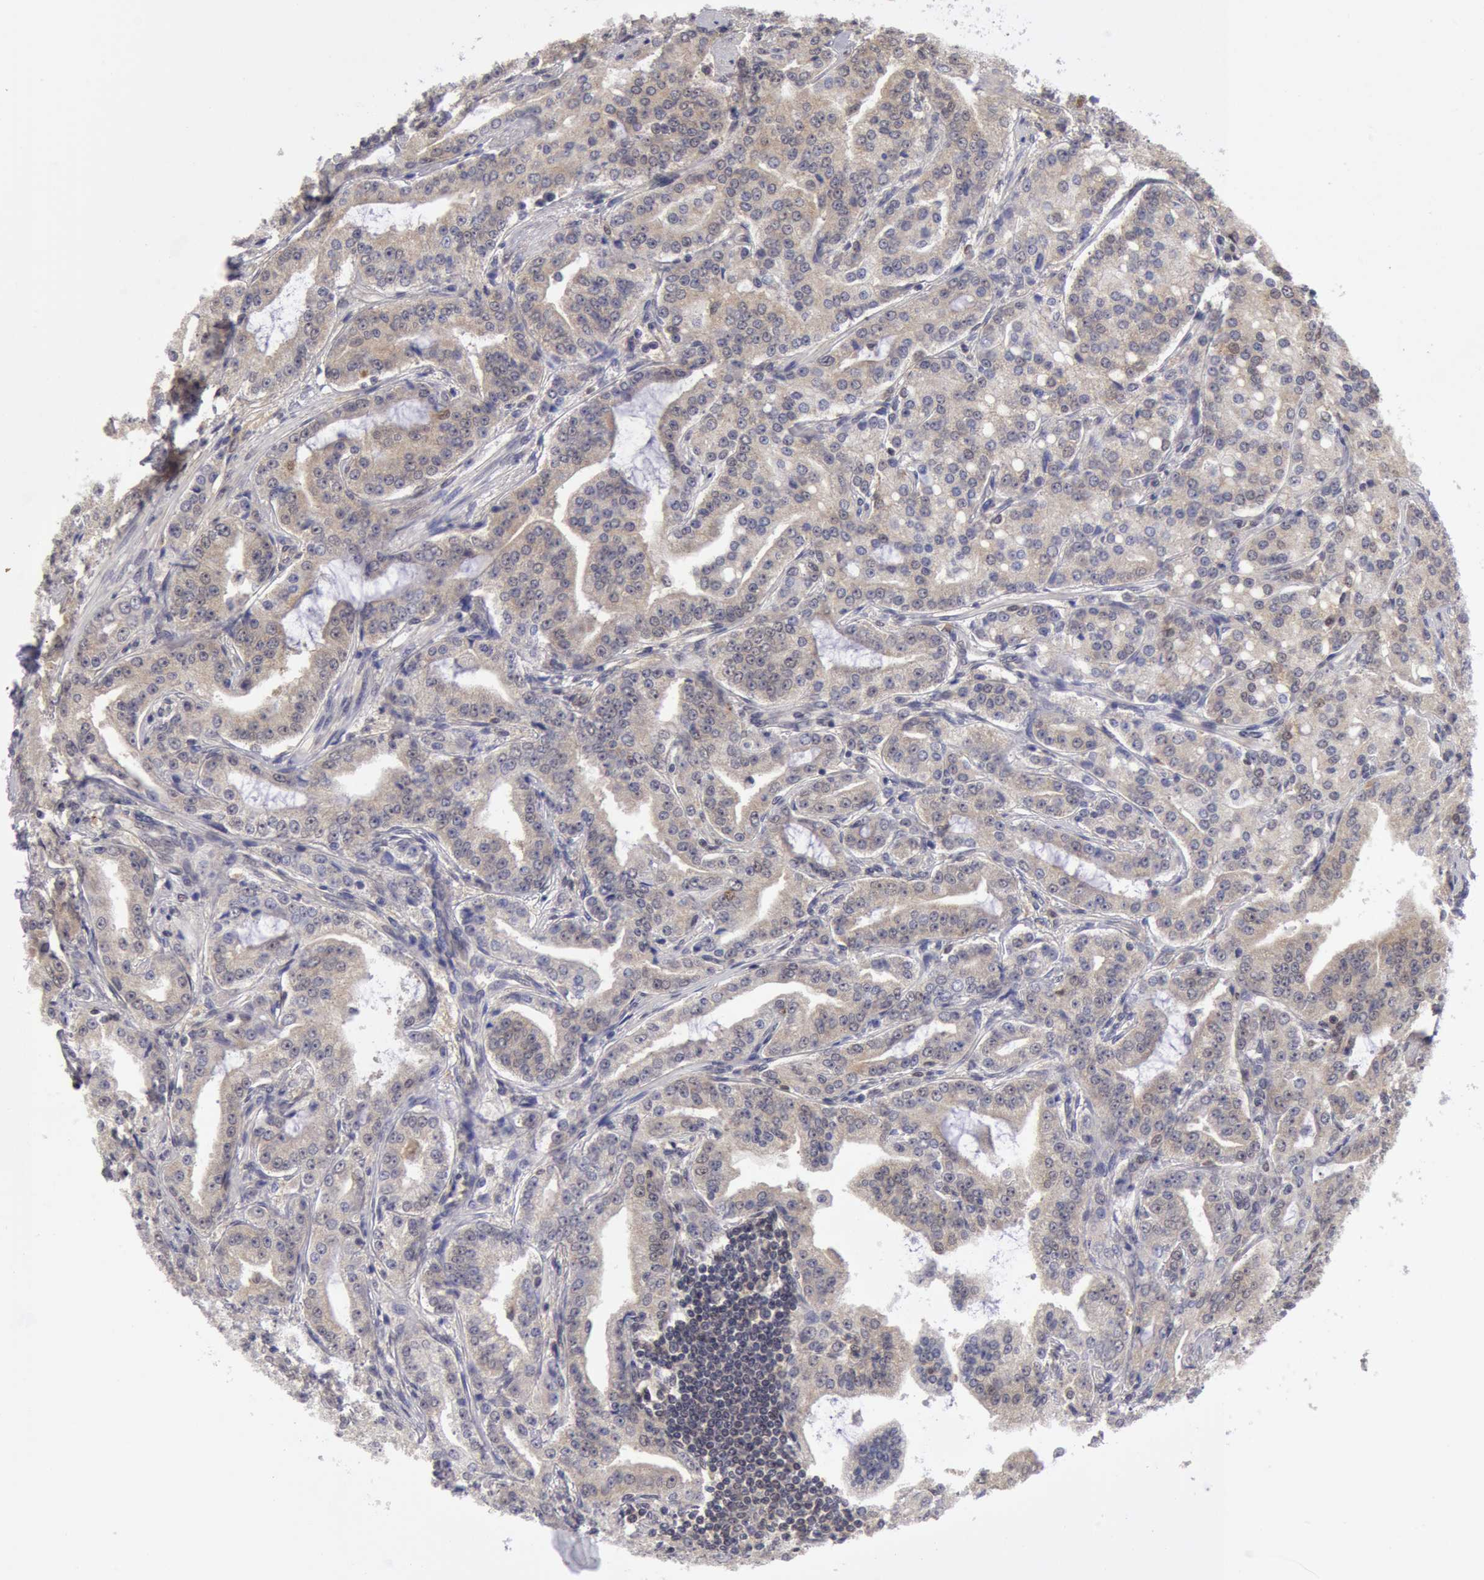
{"staining": {"intensity": "weak", "quantity": "<25%", "location": "cytoplasmic/membranous"}, "tissue": "prostate cancer", "cell_type": "Tumor cells", "image_type": "cancer", "snomed": [{"axis": "morphology", "description": "Adenocarcinoma, Medium grade"}, {"axis": "topography", "description": "Prostate"}], "caption": "Immunohistochemical staining of prostate medium-grade adenocarcinoma shows no significant staining in tumor cells.", "gene": "TXNRD1", "patient": {"sex": "male", "age": 72}}